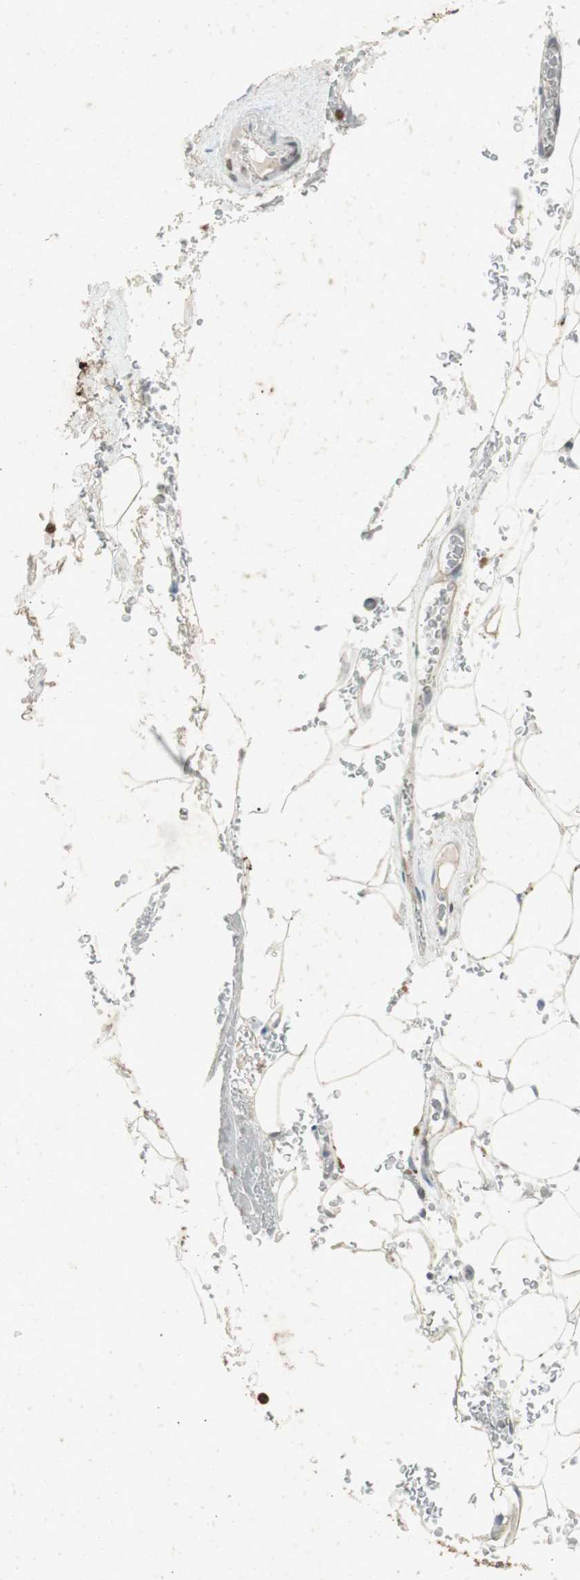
{"staining": {"intensity": "strong", "quantity": "<25%", "location": "cytoplasmic/membranous"}, "tissue": "adipose tissue", "cell_type": "Adipocytes", "image_type": "normal", "snomed": [{"axis": "morphology", "description": "Normal tissue, NOS"}, {"axis": "topography", "description": "Peripheral nerve tissue"}], "caption": "Human adipose tissue stained with a brown dye exhibits strong cytoplasmic/membranous positive positivity in about <25% of adipocytes.", "gene": "TYROBP", "patient": {"sex": "male", "age": 70}}